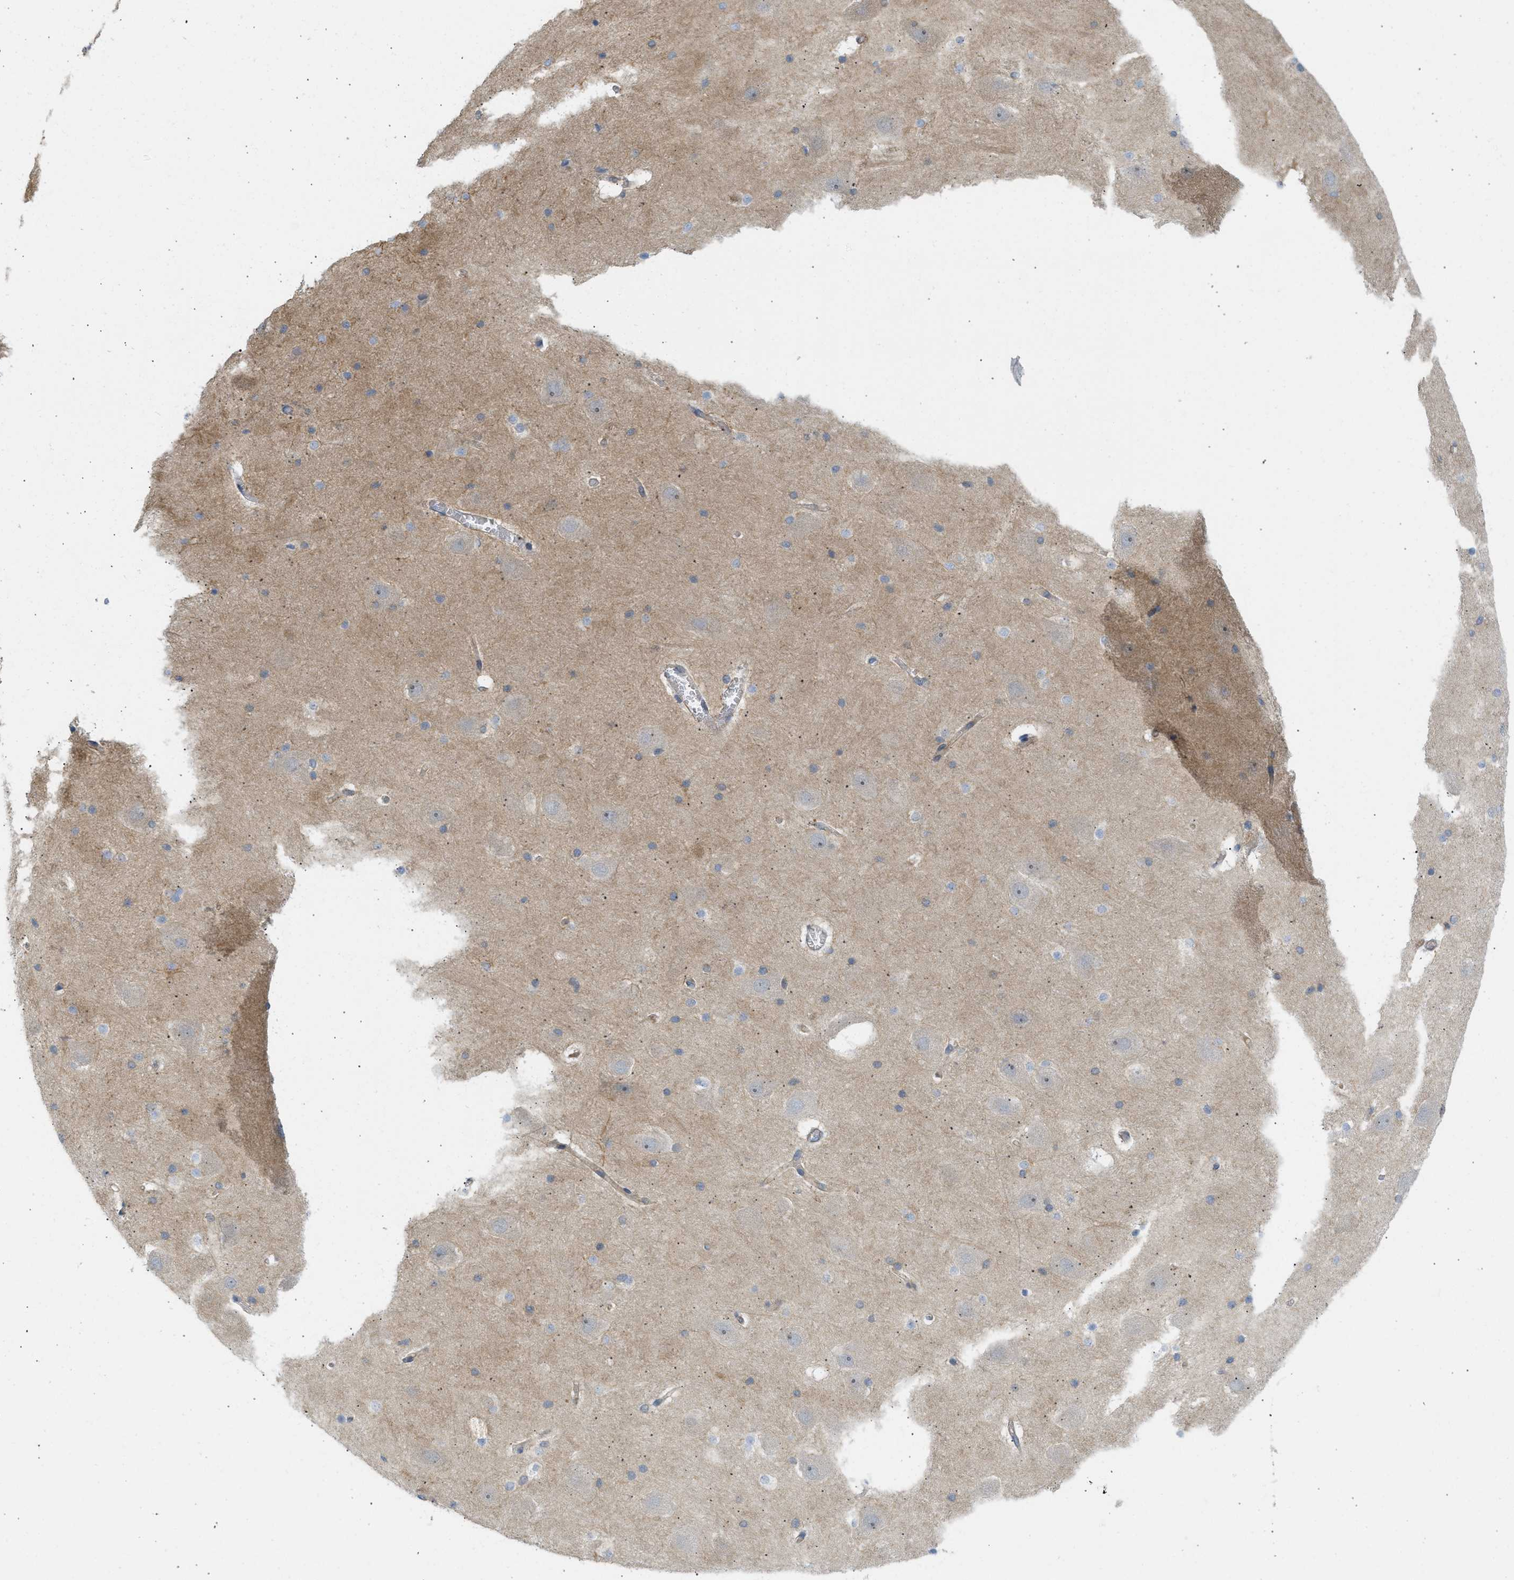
{"staining": {"intensity": "moderate", "quantity": "<25%", "location": "cytoplasmic/membranous"}, "tissue": "hippocampus", "cell_type": "Glial cells", "image_type": "normal", "snomed": [{"axis": "morphology", "description": "Normal tissue, NOS"}, {"axis": "topography", "description": "Hippocampus"}], "caption": "Benign hippocampus reveals moderate cytoplasmic/membranous staining in approximately <25% of glial cells.", "gene": "STRN", "patient": {"sex": "male", "age": 45}}